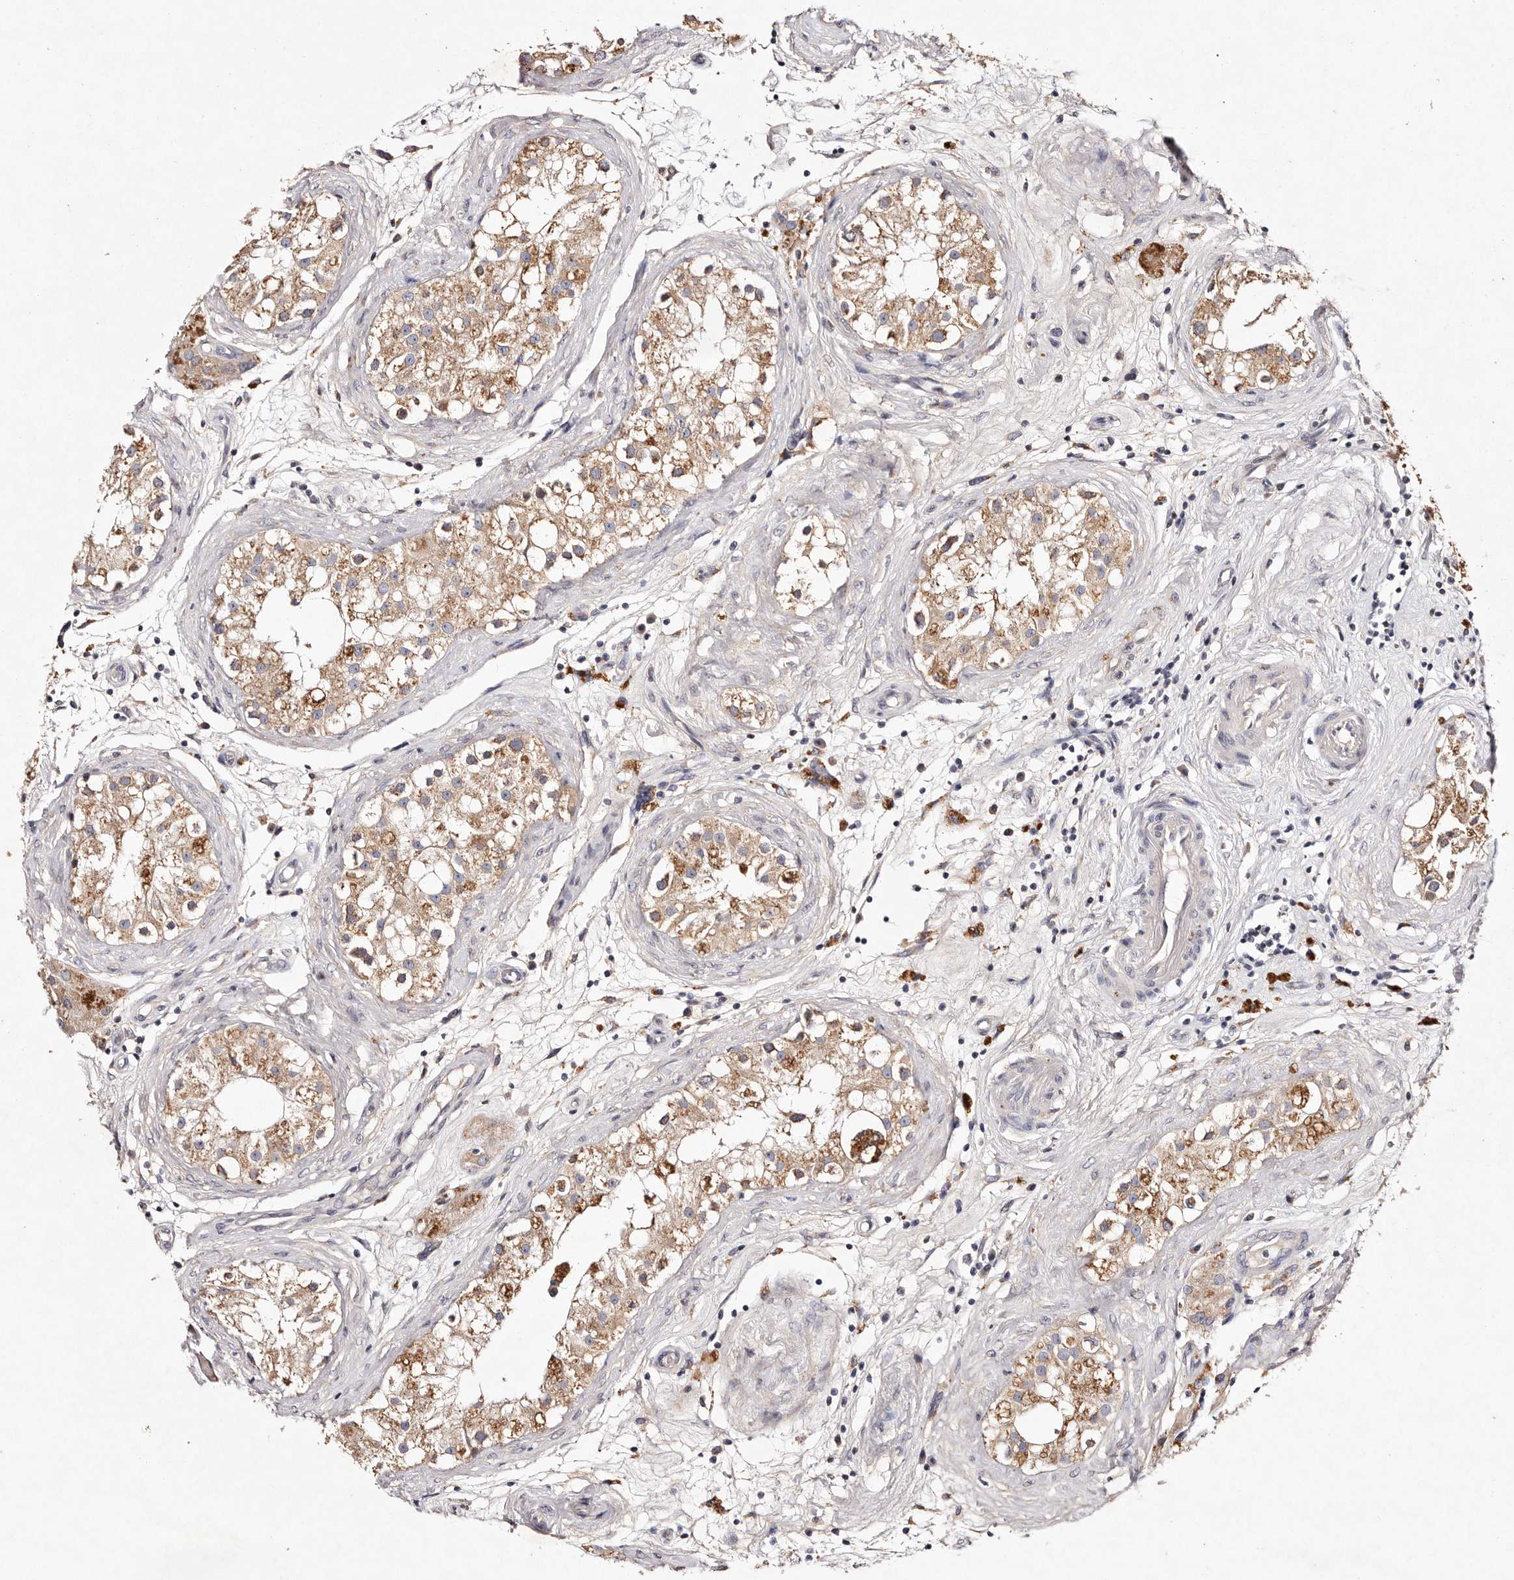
{"staining": {"intensity": "moderate", "quantity": "25%-75%", "location": "cytoplasmic/membranous"}, "tissue": "testis", "cell_type": "Cells in seminiferous ducts", "image_type": "normal", "snomed": [{"axis": "morphology", "description": "Normal tissue, NOS"}, {"axis": "topography", "description": "Testis"}], "caption": "Moderate cytoplasmic/membranous positivity is present in about 25%-75% of cells in seminiferous ducts in normal testis. The staining was performed using DAB, with brown indicating positive protein expression. Nuclei are stained blue with hematoxylin.", "gene": "TSC2", "patient": {"sex": "male", "age": 84}}